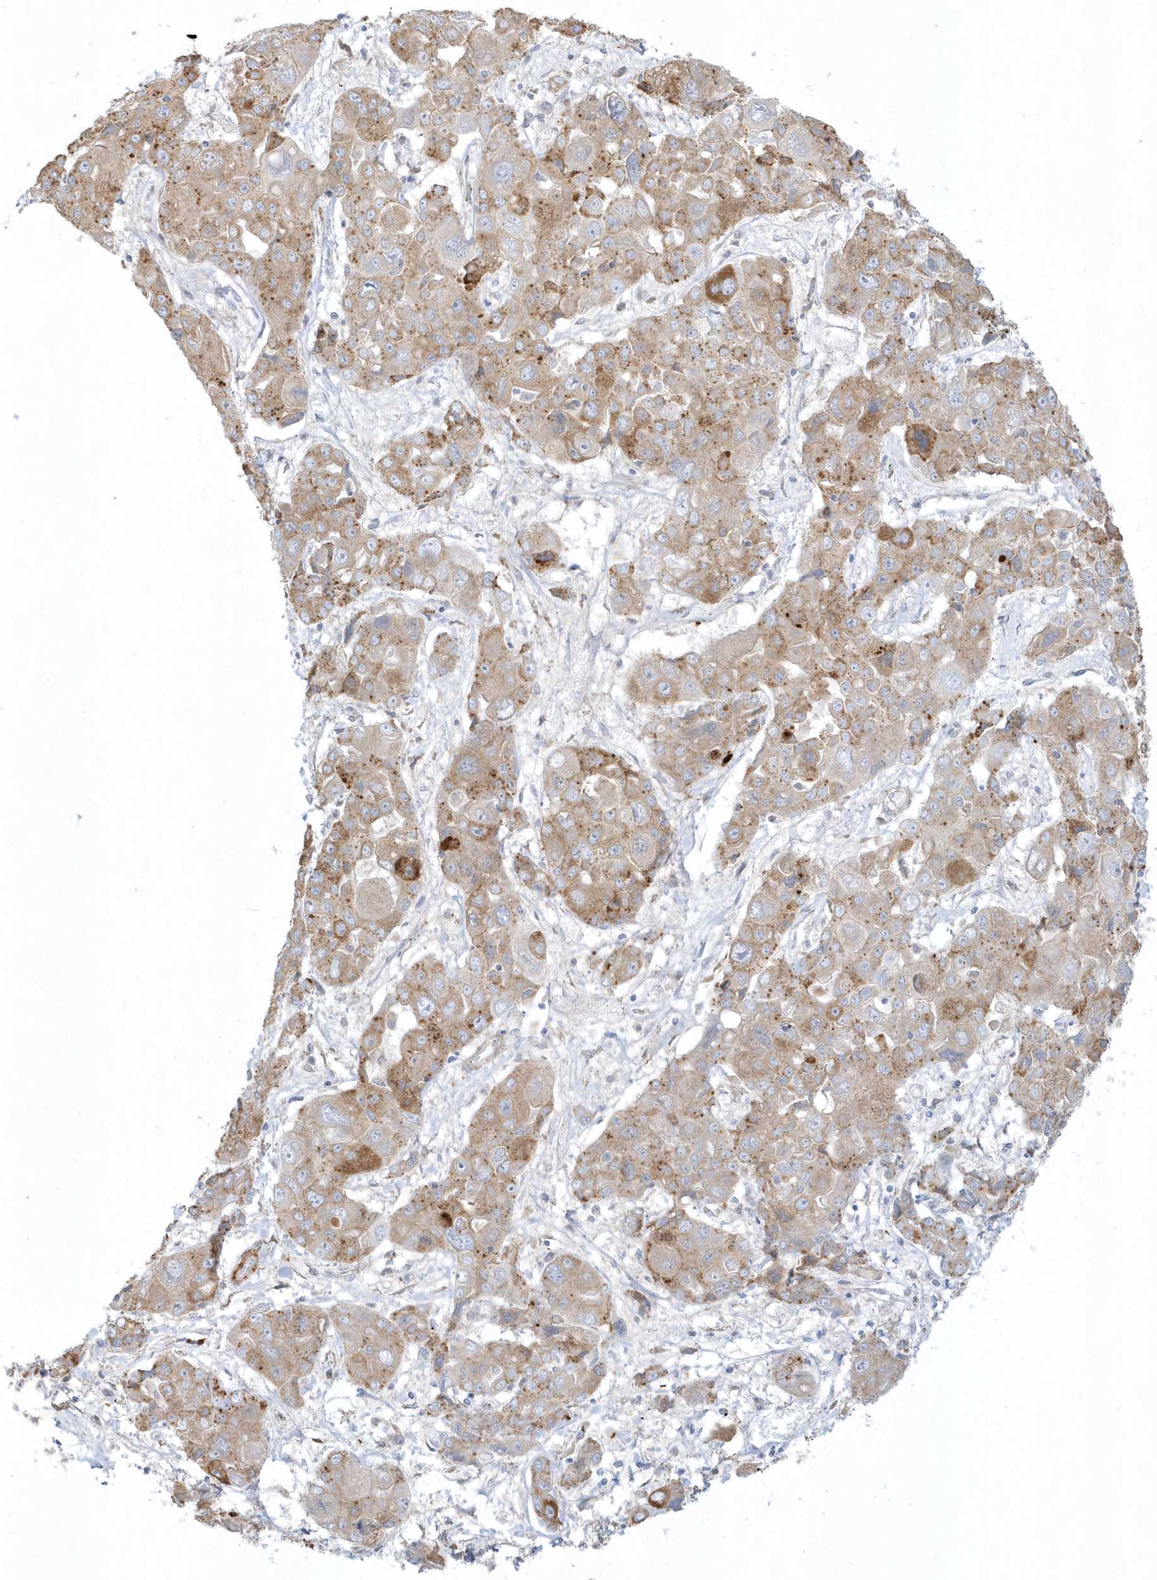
{"staining": {"intensity": "moderate", "quantity": ">75%", "location": "cytoplasmic/membranous"}, "tissue": "liver cancer", "cell_type": "Tumor cells", "image_type": "cancer", "snomed": [{"axis": "morphology", "description": "Cholangiocarcinoma"}, {"axis": "topography", "description": "Liver"}], "caption": "DAB immunohistochemical staining of human liver cancer (cholangiocarcinoma) shows moderate cytoplasmic/membranous protein positivity in approximately >75% of tumor cells.", "gene": "THADA", "patient": {"sex": "male", "age": 67}}